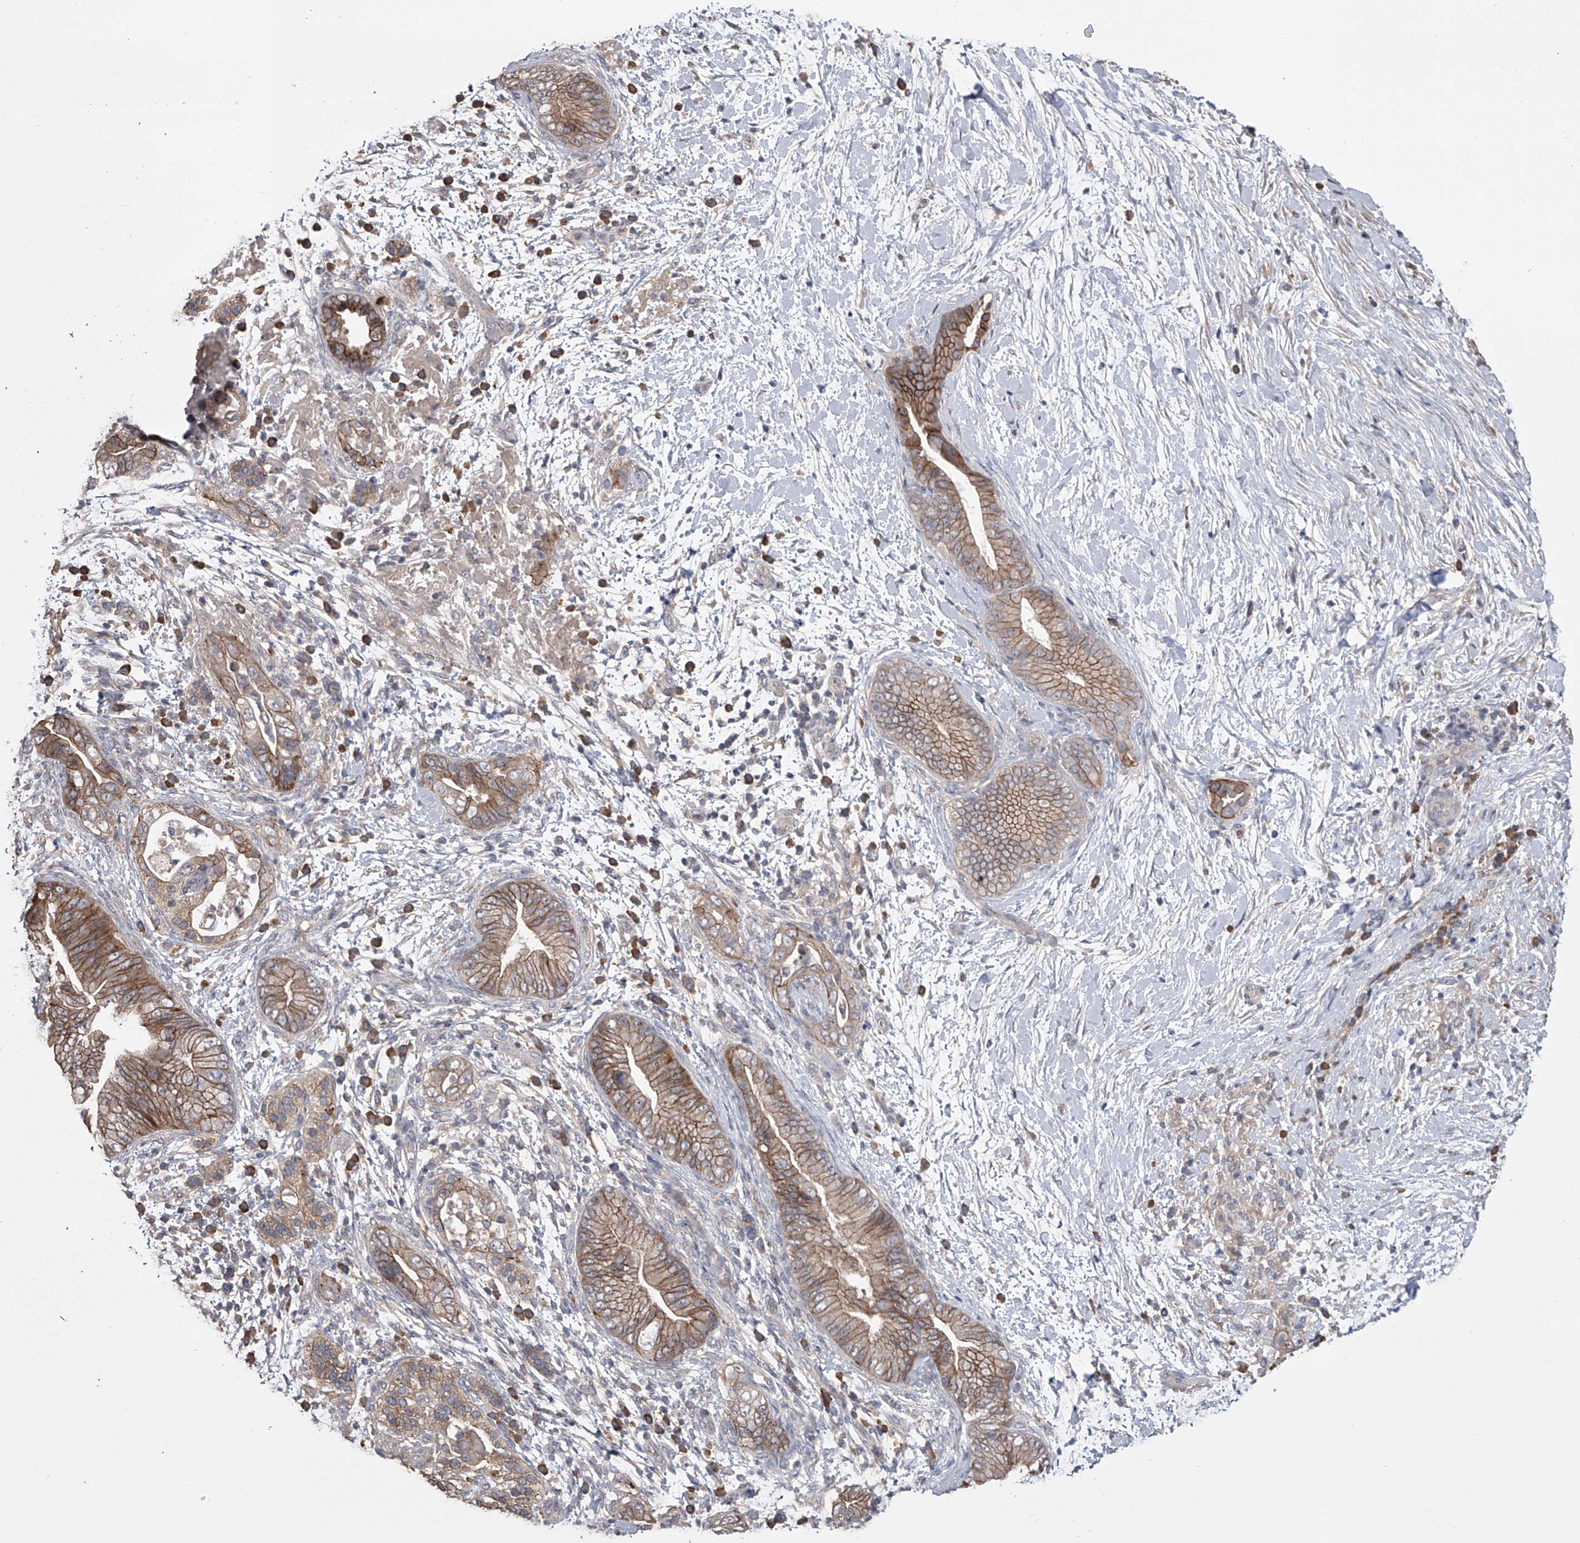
{"staining": {"intensity": "moderate", "quantity": ">75%", "location": "cytoplasmic/membranous"}, "tissue": "pancreatic cancer", "cell_type": "Tumor cells", "image_type": "cancer", "snomed": [{"axis": "morphology", "description": "Adenocarcinoma, NOS"}, {"axis": "topography", "description": "Pancreas"}], "caption": "Pancreatic cancer stained with DAB (3,3'-diaminobenzidine) IHC displays medium levels of moderate cytoplasmic/membranous staining in about >75% of tumor cells.", "gene": "ZNF343", "patient": {"sex": "male", "age": 75}}